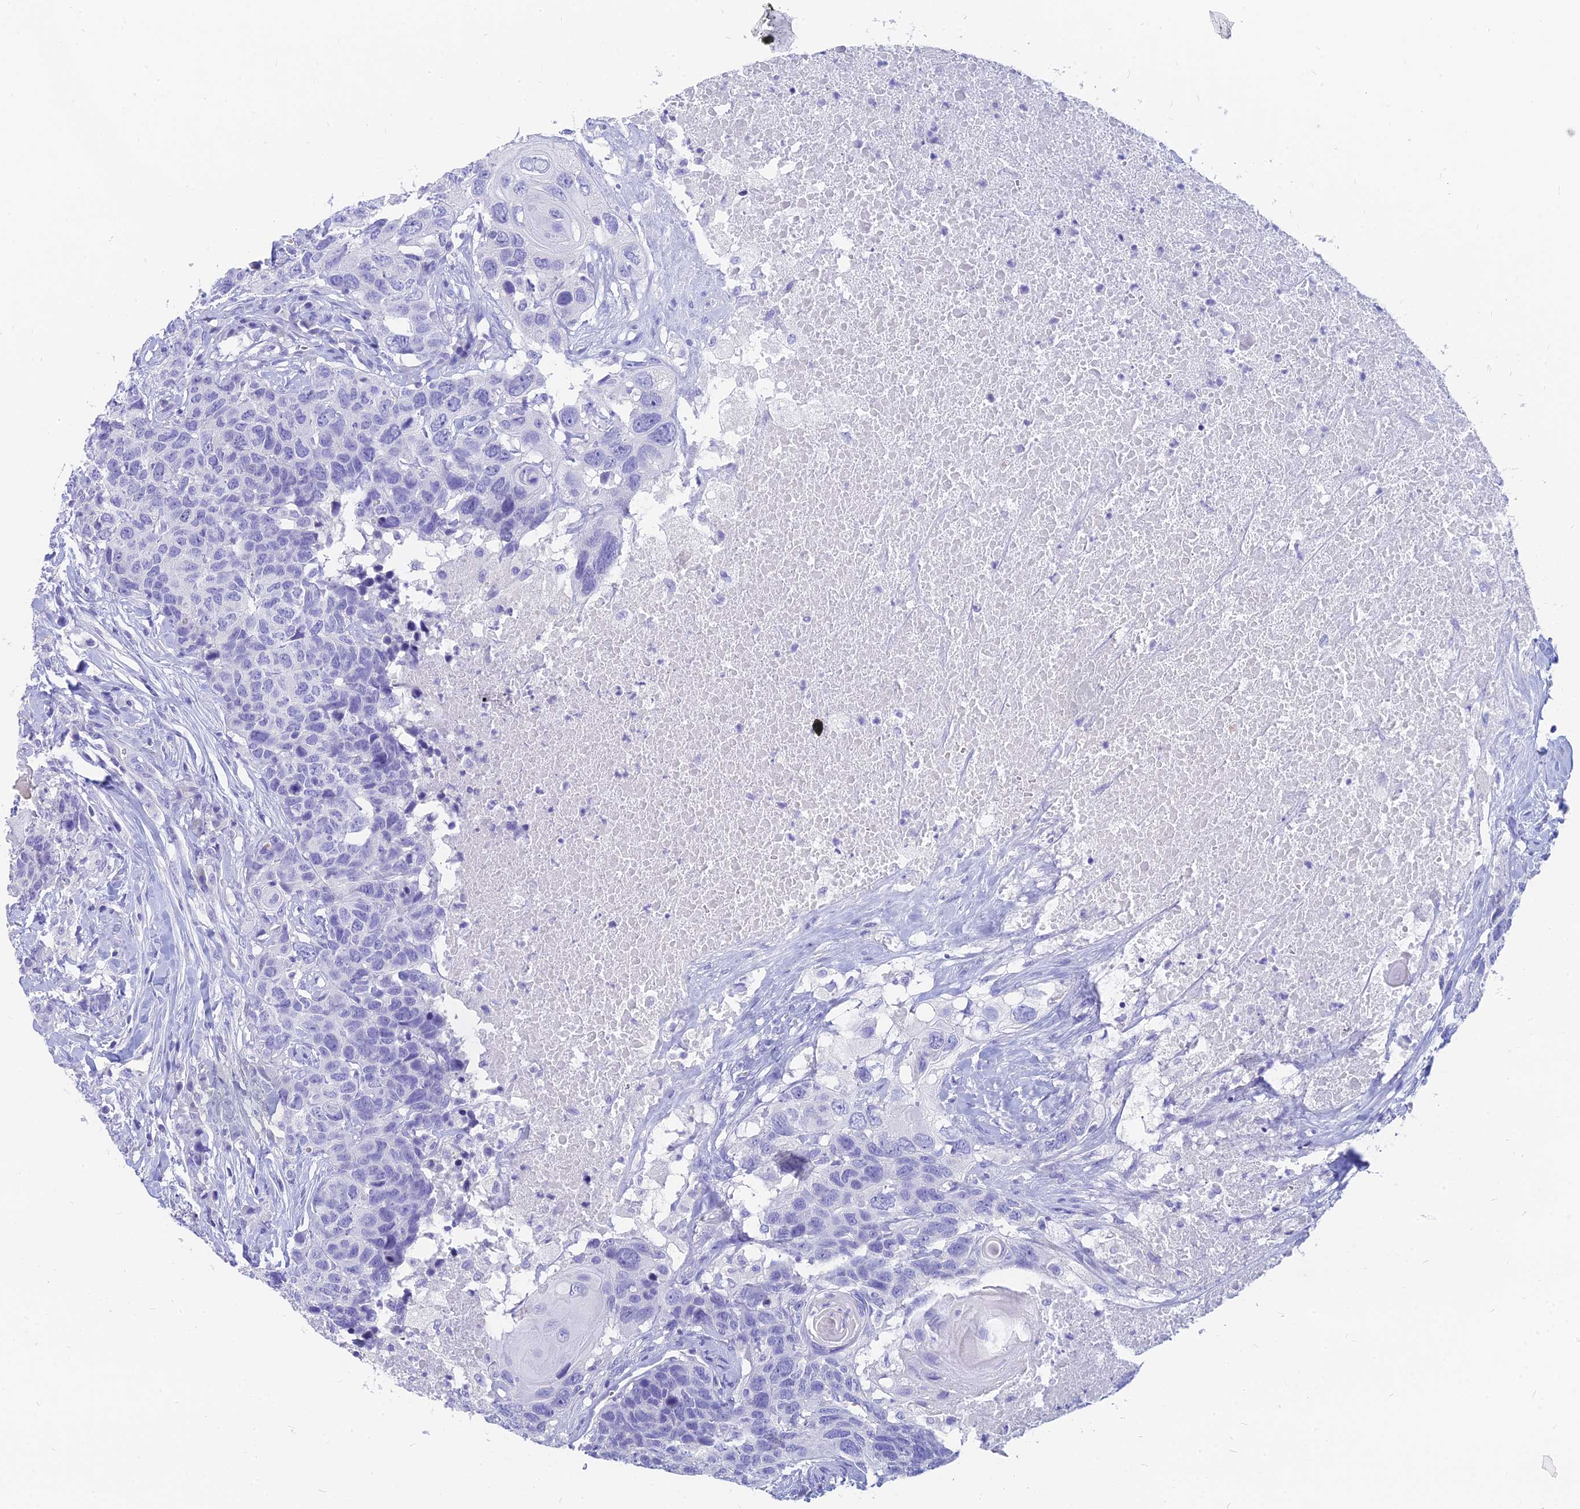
{"staining": {"intensity": "negative", "quantity": "none", "location": "none"}, "tissue": "head and neck cancer", "cell_type": "Tumor cells", "image_type": "cancer", "snomed": [{"axis": "morphology", "description": "Squamous cell carcinoma, NOS"}, {"axis": "topography", "description": "Head-Neck"}], "caption": "Squamous cell carcinoma (head and neck) stained for a protein using IHC demonstrates no positivity tumor cells.", "gene": "SLC36A2", "patient": {"sex": "male", "age": 66}}